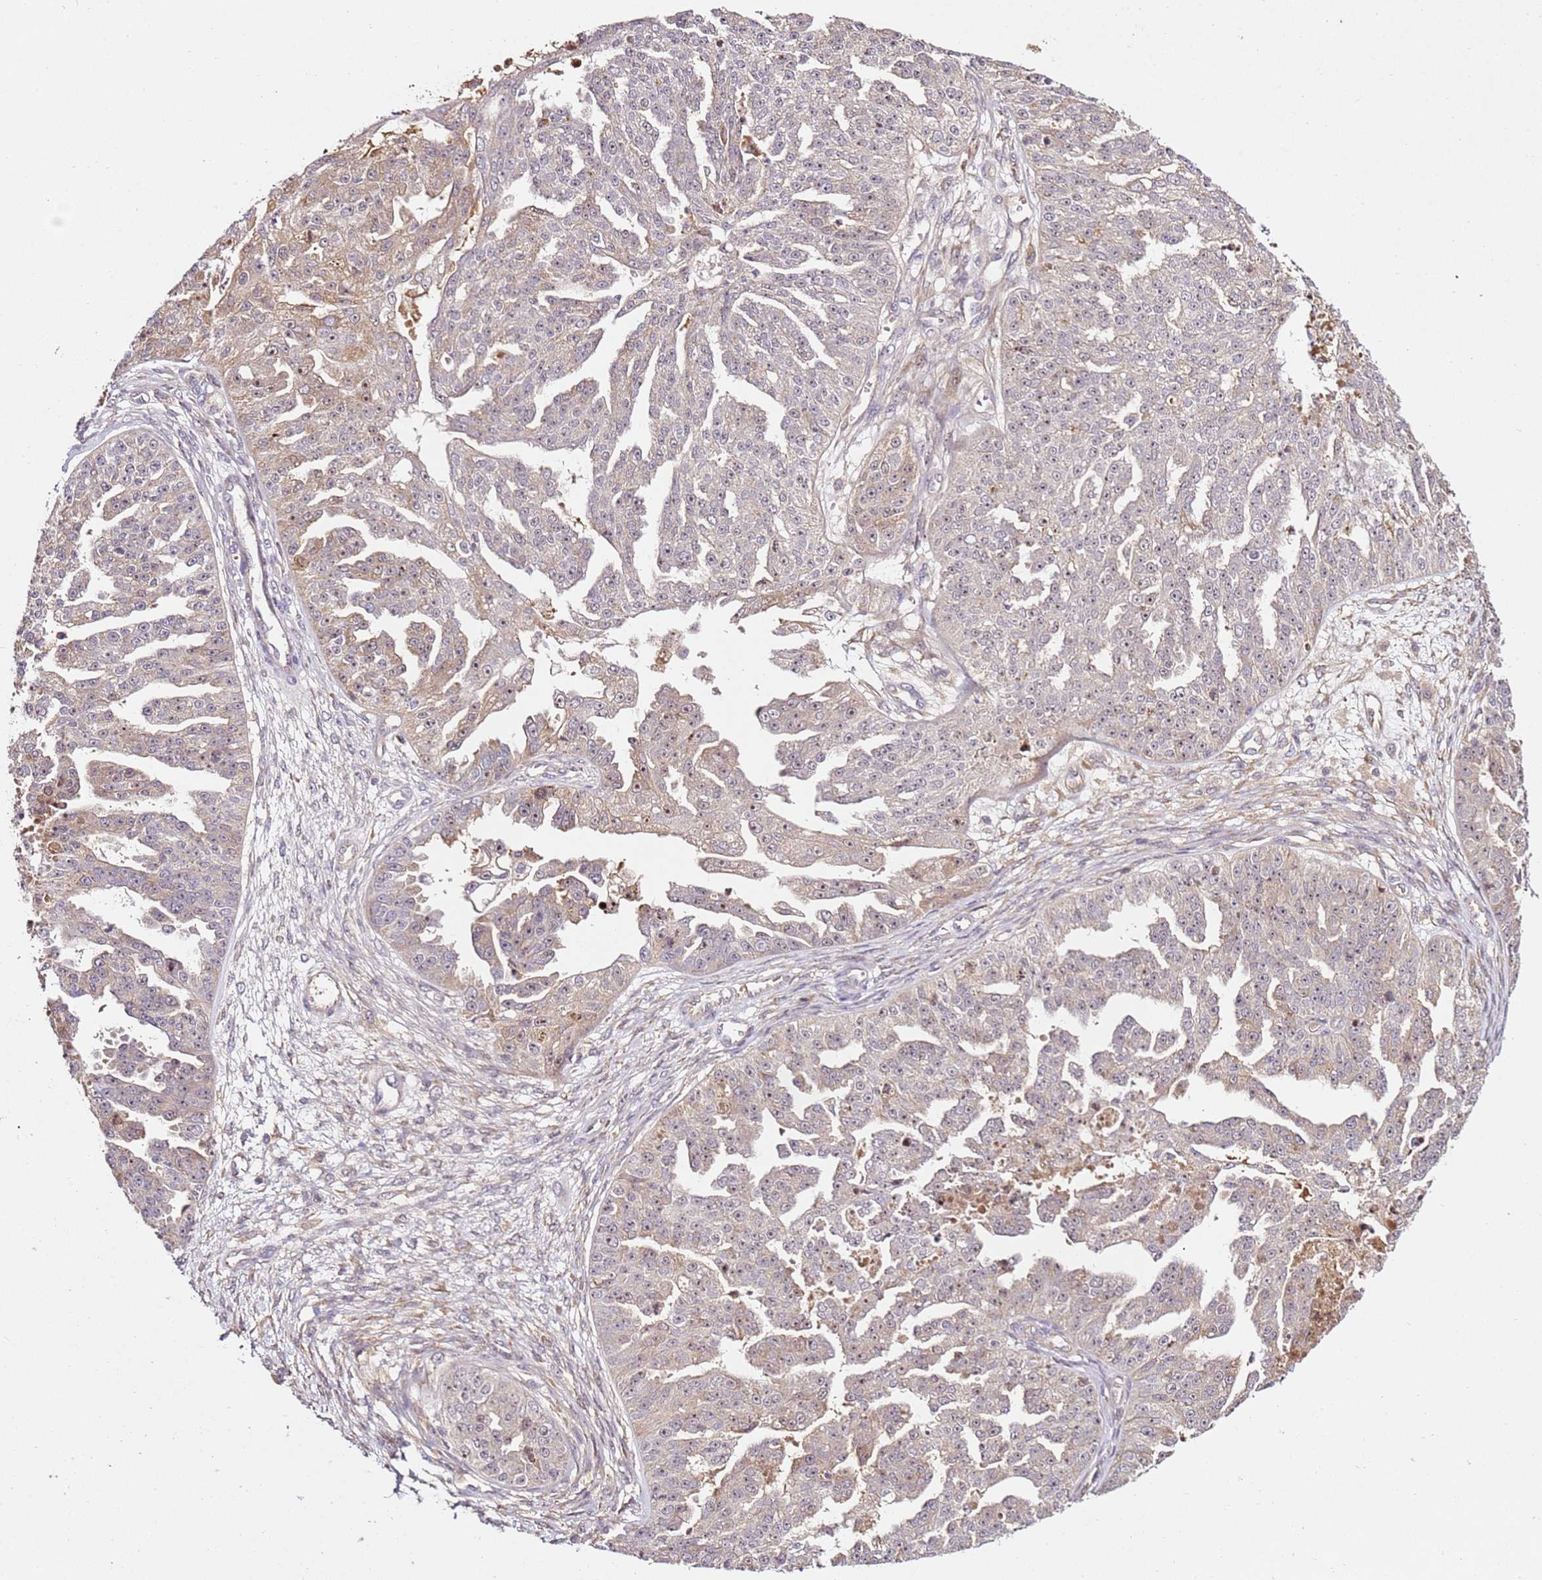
{"staining": {"intensity": "weak", "quantity": ">75%", "location": "cytoplasmic/membranous,nuclear"}, "tissue": "ovarian cancer", "cell_type": "Tumor cells", "image_type": "cancer", "snomed": [{"axis": "morphology", "description": "Cystadenocarcinoma, serous, NOS"}, {"axis": "topography", "description": "Ovary"}], "caption": "Ovarian cancer (serous cystadenocarcinoma) tissue displays weak cytoplasmic/membranous and nuclear staining in about >75% of tumor cells", "gene": "DDX27", "patient": {"sex": "female", "age": 58}}